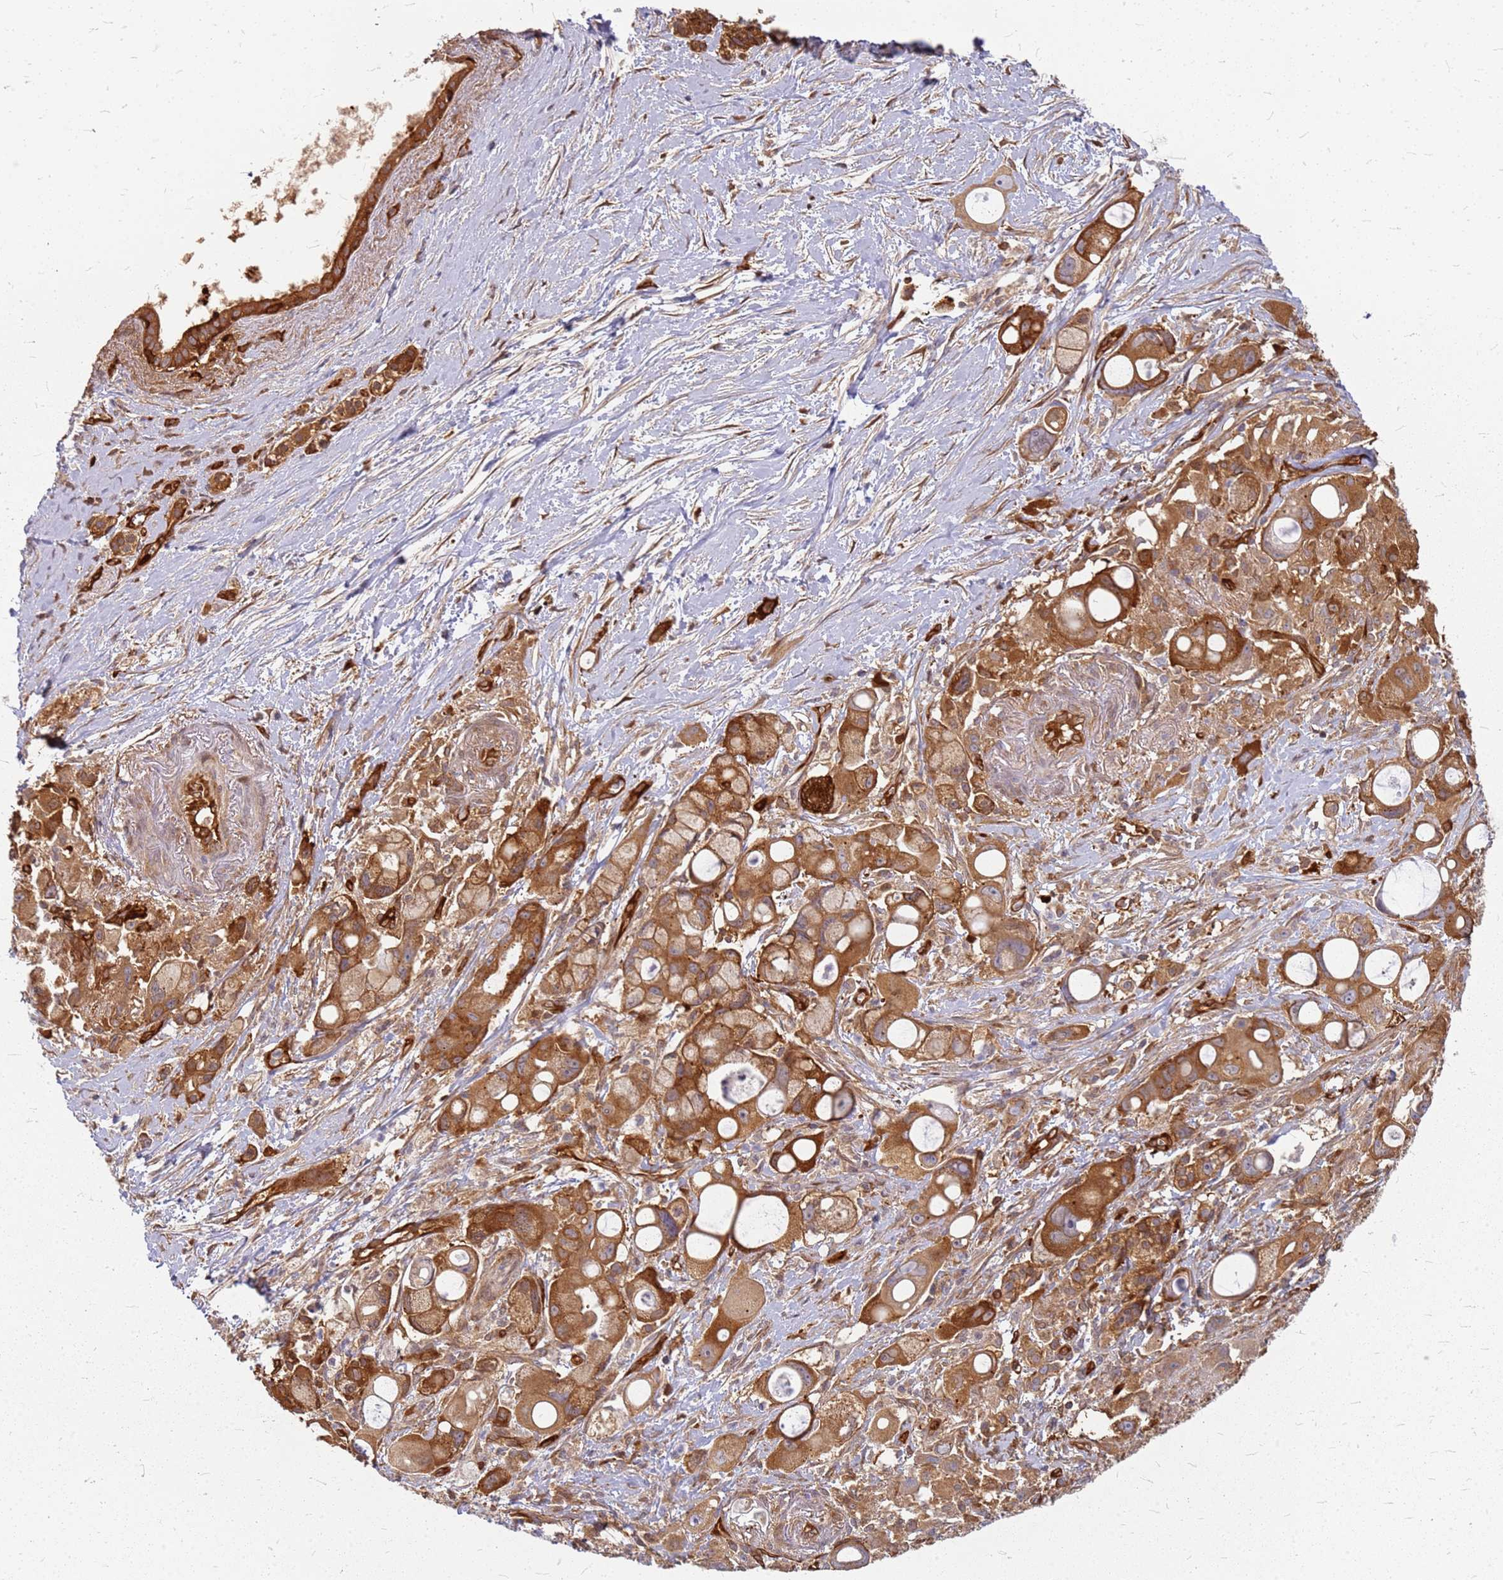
{"staining": {"intensity": "moderate", "quantity": ">75%", "location": "cytoplasmic/membranous"}, "tissue": "pancreatic cancer", "cell_type": "Tumor cells", "image_type": "cancer", "snomed": [{"axis": "morphology", "description": "Adenocarcinoma, NOS"}, {"axis": "topography", "description": "Pancreas"}], "caption": "Human pancreatic cancer stained with a brown dye shows moderate cytoplasmic/membranous positive expression in about >75% of tumor cells.", "gene": "HDX", "patient": {"sex": "male", "age": 68}}